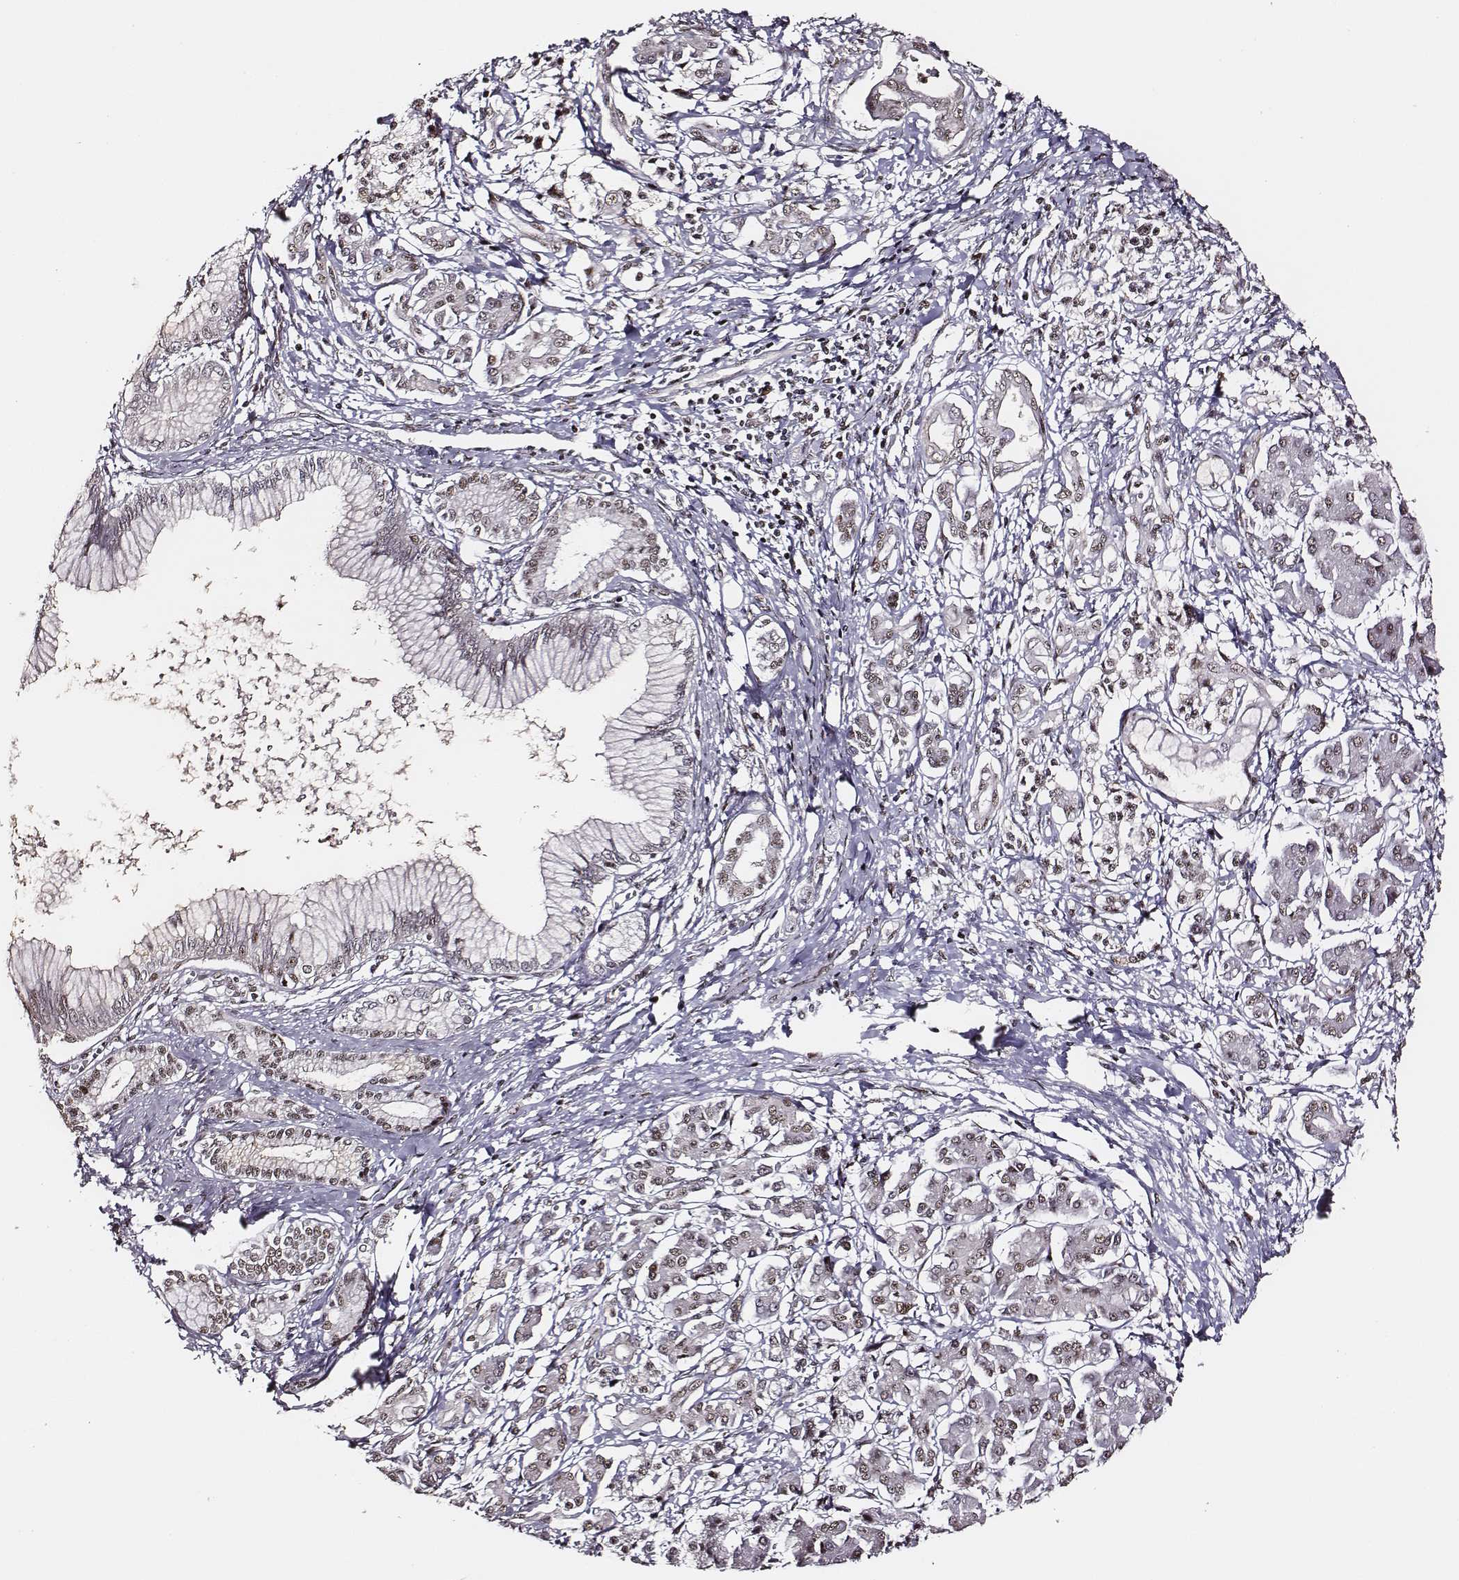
{"staining": {"intensity": "weak", "quantity": ">75%", "location": "nuclear"}, "tissue": "pancreatic cancer", "cell_type": "Tumor cells", "image_type": "cancer", "snomed": [{"axis": "morphology", "description": "Adenocarcinoma, NOS"}, {"axis": "topography", "description": "Pancreas"}], "caption": "About >75% of tumor cells in human pancreatic cancer (adenocarcinoma) exhibit weak nuclear protein positivity as visualized by brown immunohistochemical staining.", "gene": "PPARA", "patient": {"sex": "female", "age": 68}}